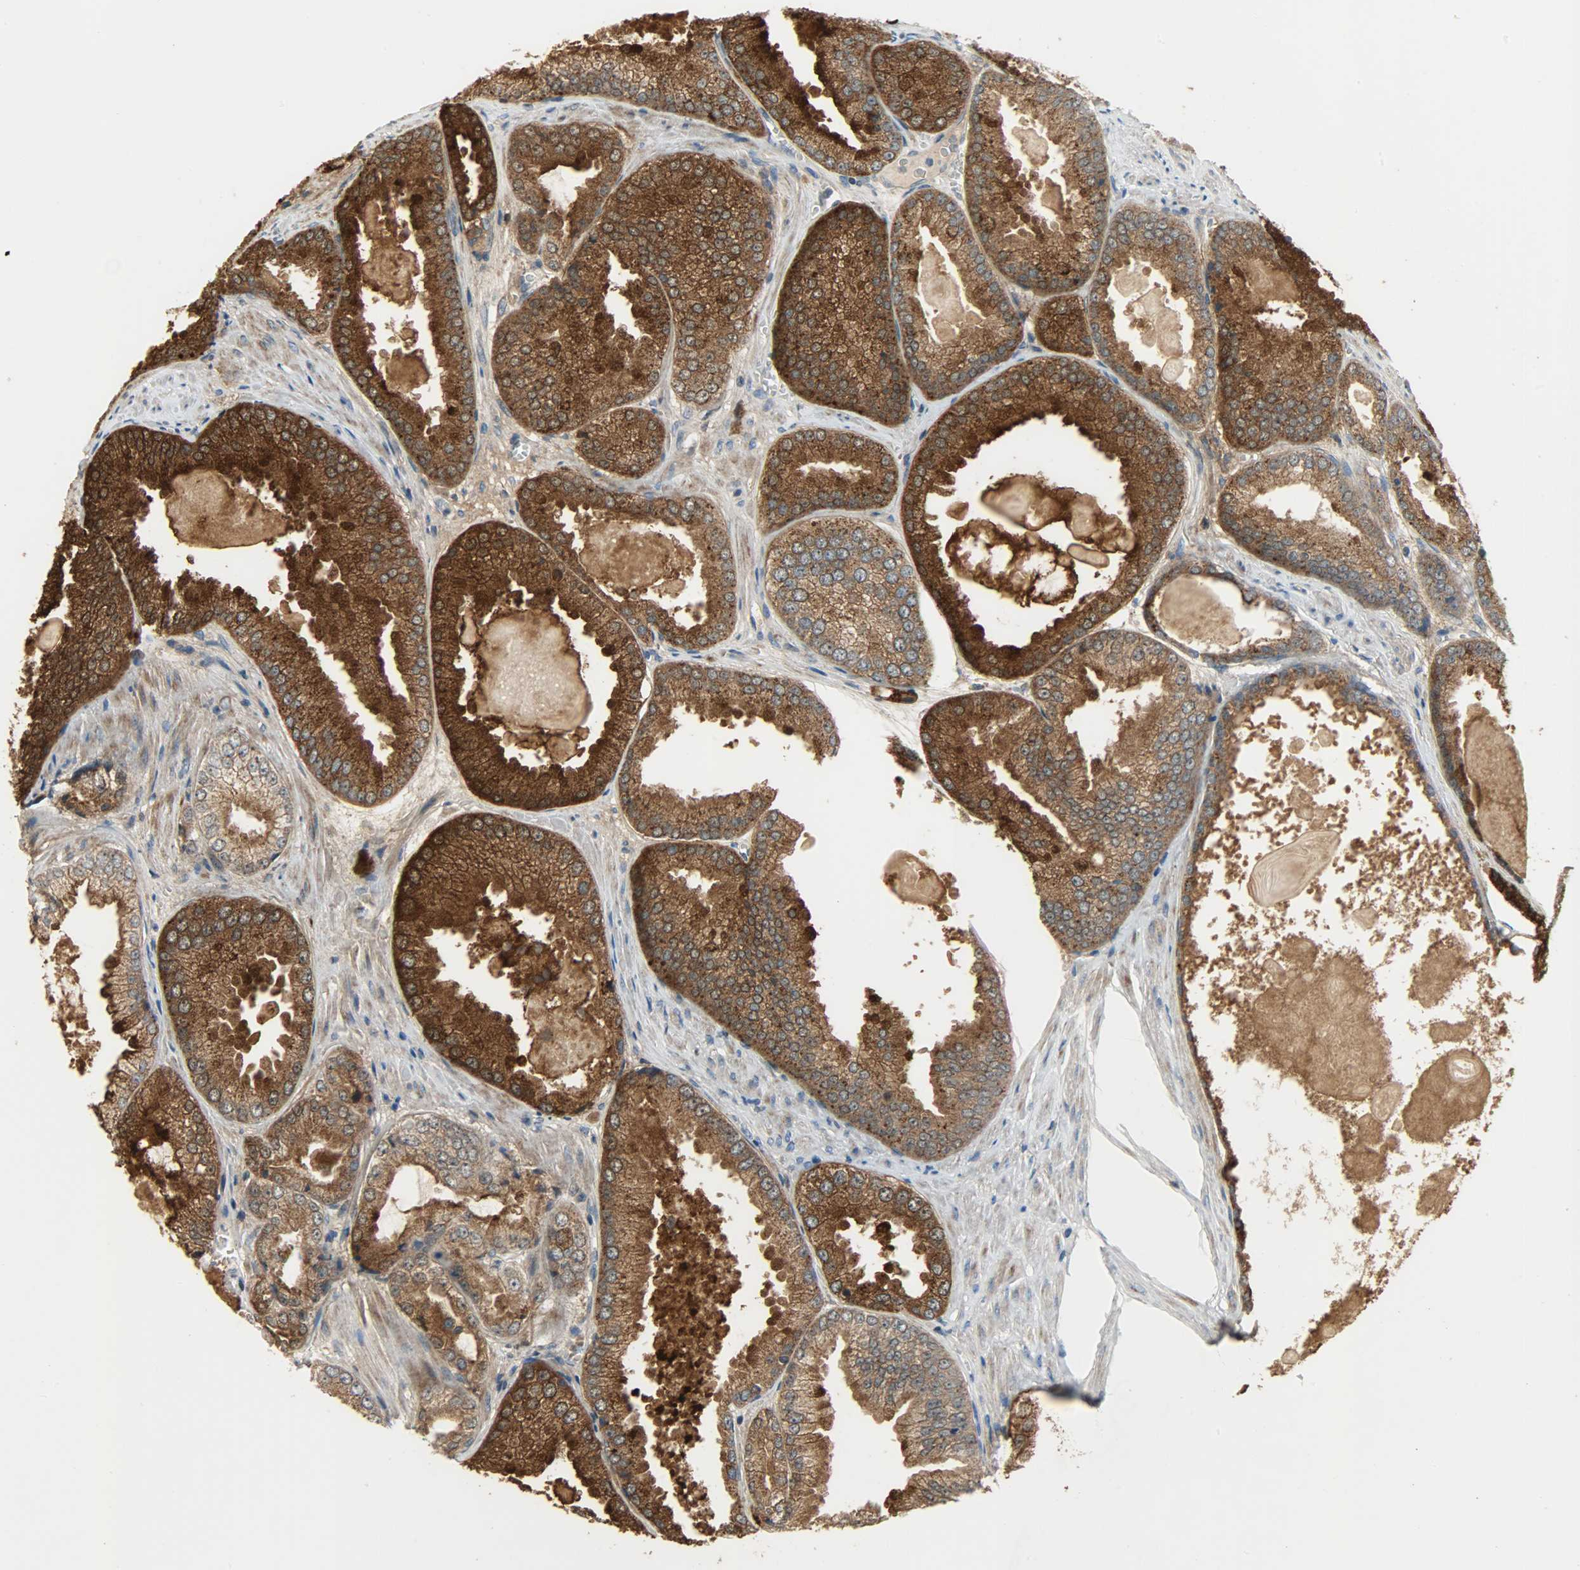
{"staining": {"intensity": "strong", "quantity": ">75%", "location": "cytoplasmic/membranous"}, "tissue": "prostate cancer", "cell_type": "Tumor cells", "image_type": "cancer", "snomed": [{"axis": "morphology", "description": "Adenocarcinoma, High grade"}, {"axis": "topography", "description": "Prostate"}], "caption": "Immunohistochemical staining of human prostate cancer exhibits strong cytoplasmic/membranous protein positivity in about >75% of tumor cells. The protein of interest is shown in brown color, while the nuclei are stained blue.", "gene": "PPP1R1B", "patient": {"sex": "male", "age": 61}}